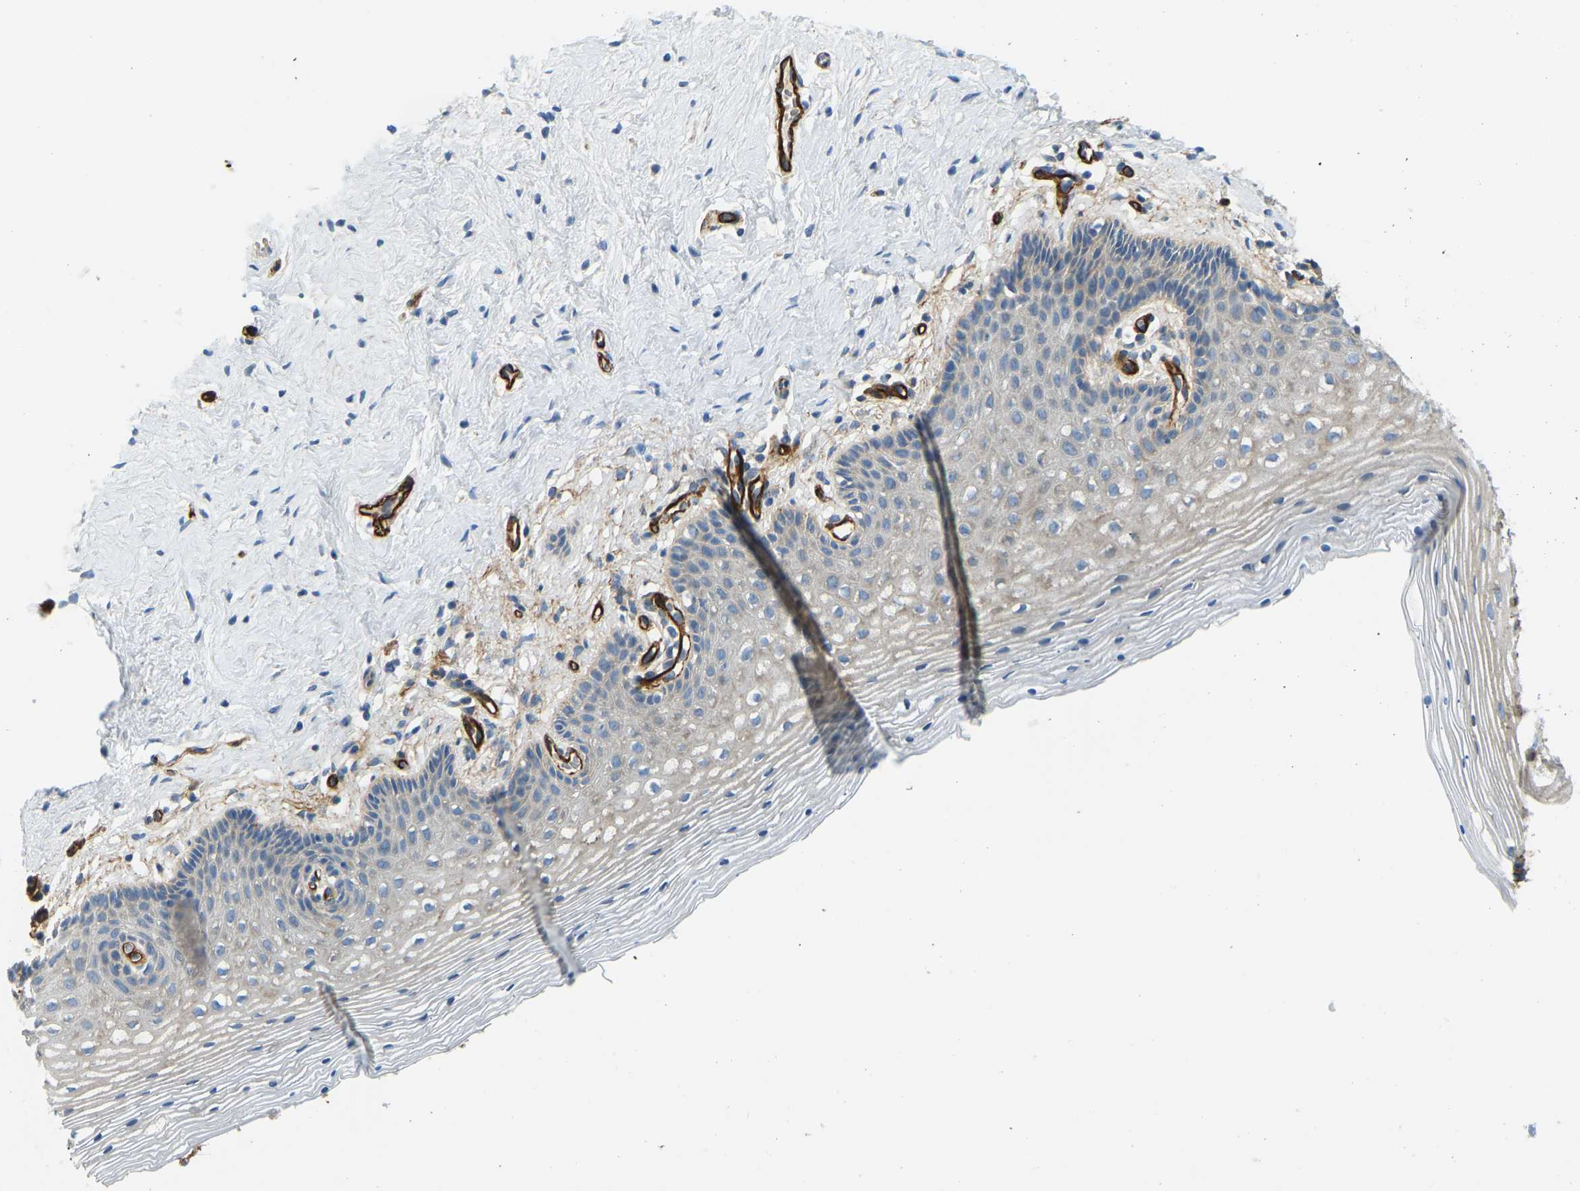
{"staining": {"intensity": "negative", "quantity": "none", "location": "none"}, "tissue": "vagina", "cell_type": "Squamous epithelial cells", "image_type": "normal", "snomed": [{"axis": "morphology", "description": "Normal tissue, NOS"}, {"axis": "topography", "description": "Vagina"}], "caption": "There is no significant expression in squamous epithelial cells of vagina. (Stains: DAB (3,3'-diaminobenzidine) immunohistochemistry with hematoxylin counter stain, Microscopy: brightfield microscopy at high magnification).", "gene": "COL15A1", "patient": {"sex": "female", "age": 32}}